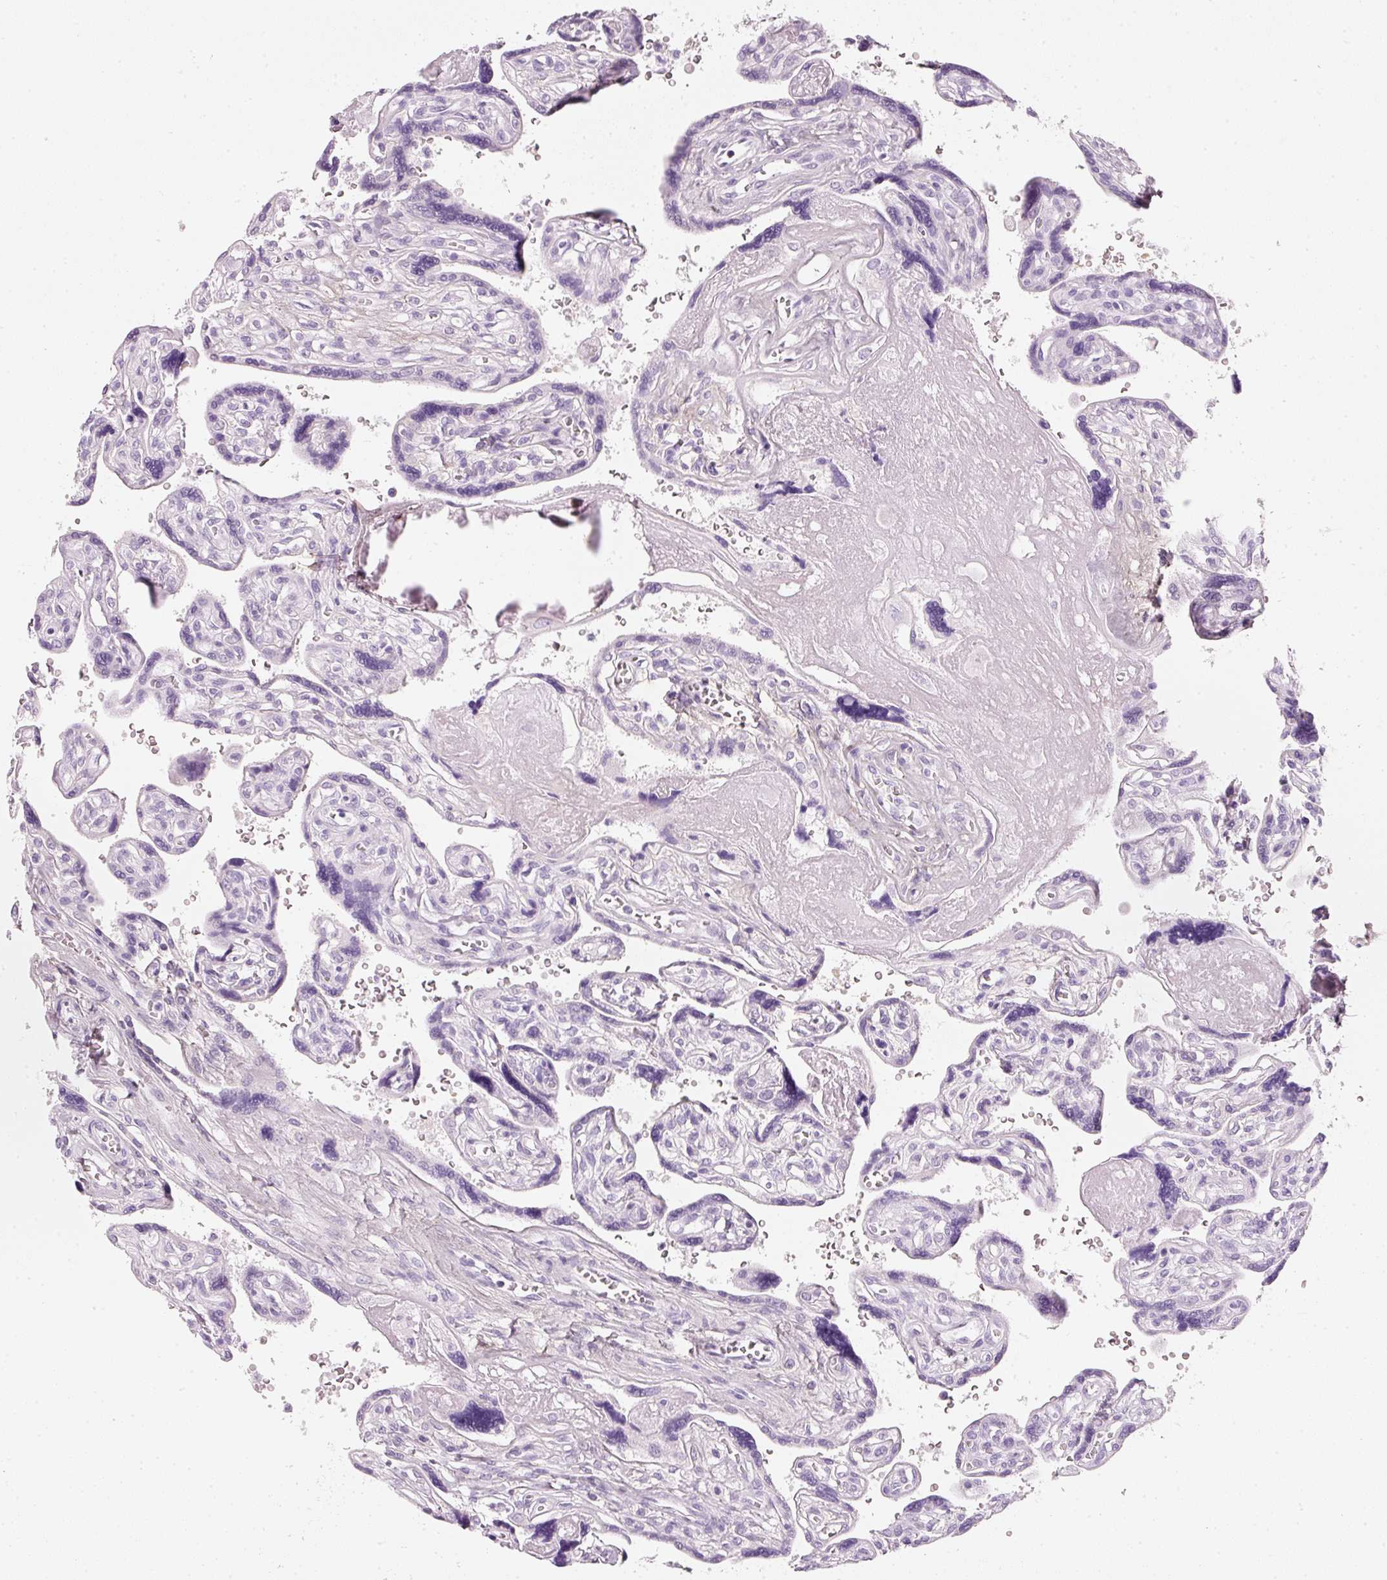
{"staining": {"intensity": "negative", "quantity": "none", "location": "none"}, "tissue": "placenta", "cell_type": "Decidual cells", "image_type": "normal", "snomed": [{"axis": "morphology", "description": "Normal tissue, NOS"}, {"axis": "topography", "description": "Placenta"}], "caption": "There is no significant staining in decidual cells of placenta. (DAB immunohistochemistry (IHC) visualized using brightfield microscopy, high magnification).", "gene": "PDXDC1", "patient": {"sex": "female", "age": 39}}